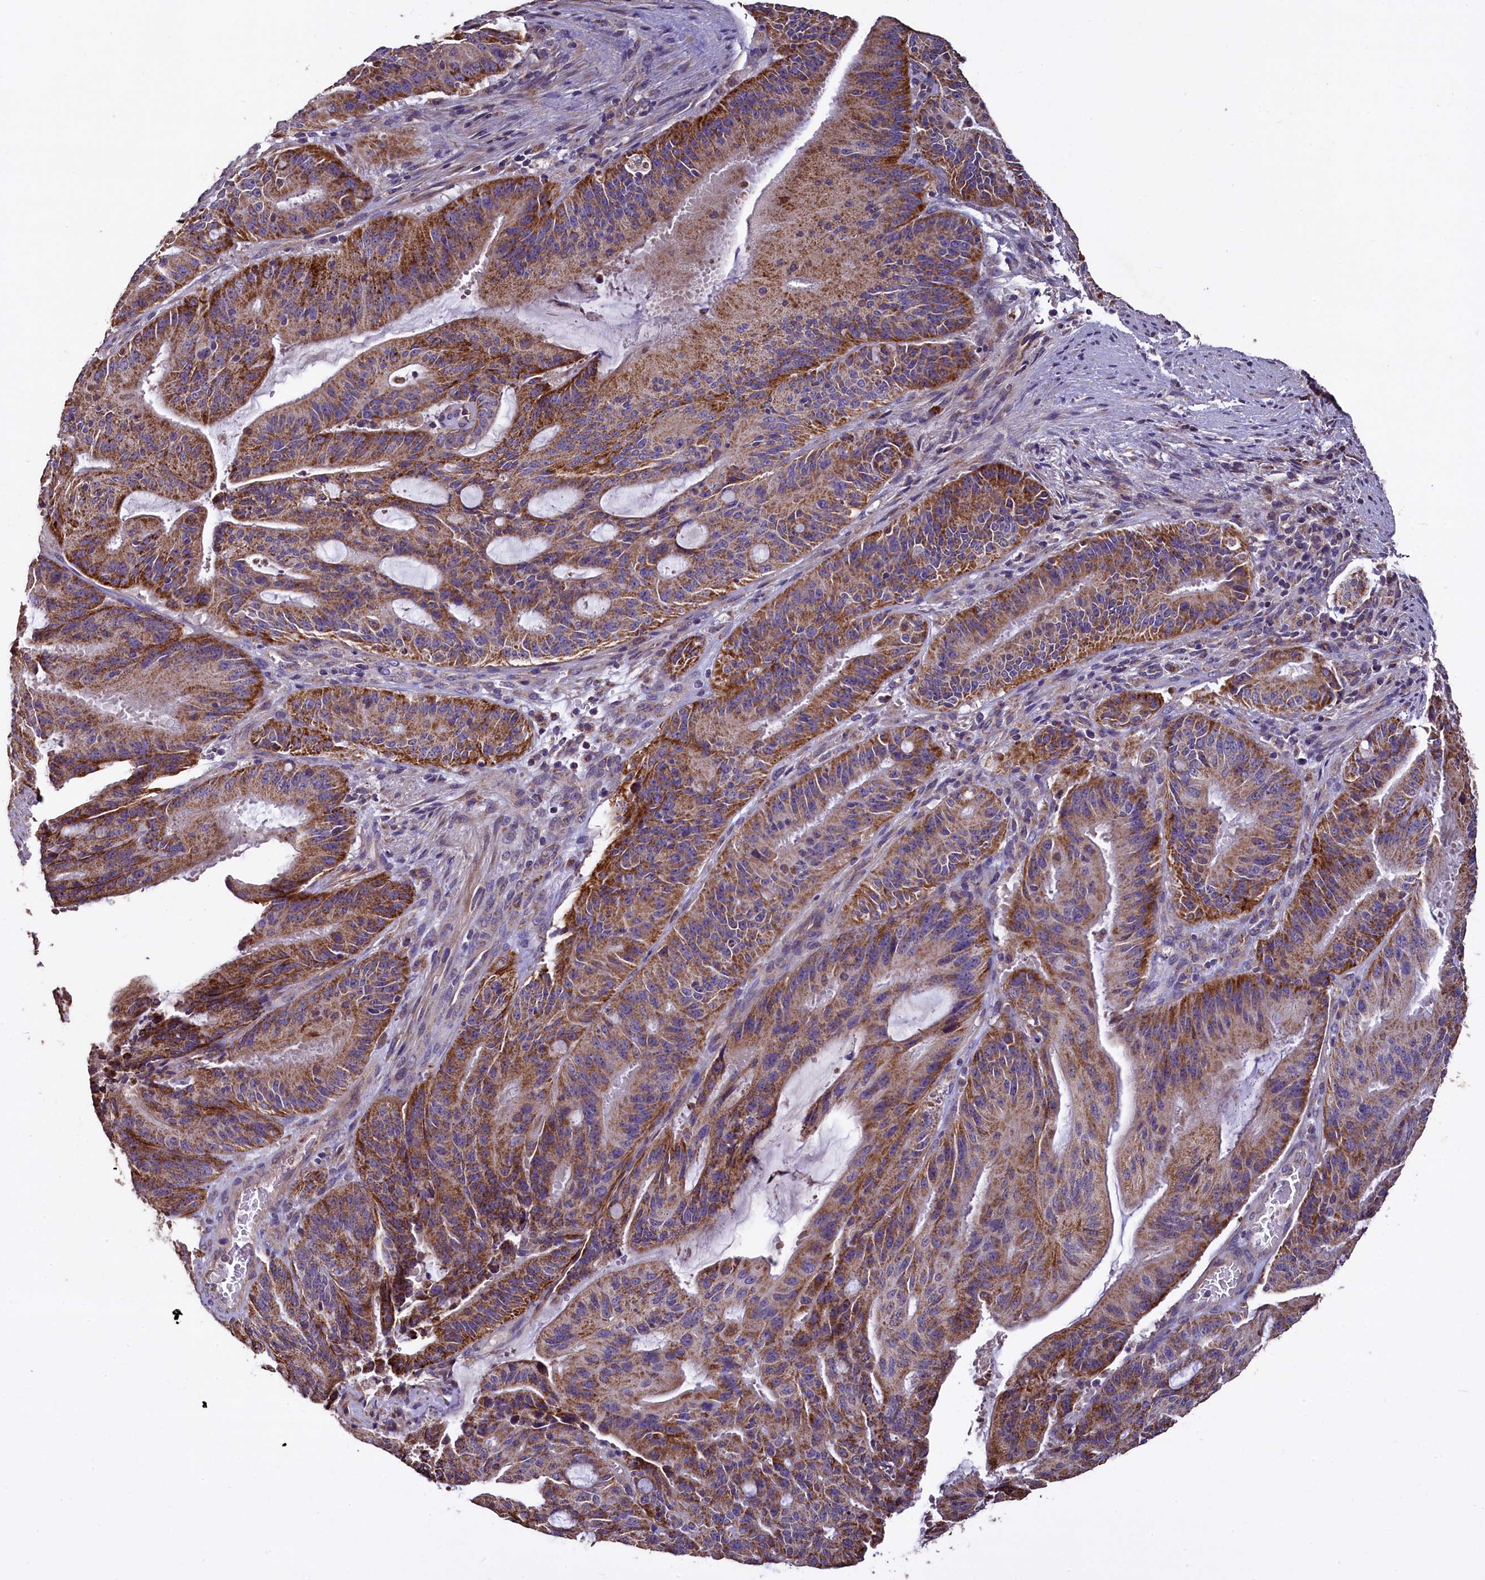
{"staining": {"intensity": "strong", "quantity": ">75%", "location": "cytoplasmic/membranous"}, "tissue": "liver cancer", "cell_type": "Tumor cells", "image_type": "cancer", "snomed": [{"axis": "morphology", "description": "Normal tissue, NOS"}, {"axis": "morphology", "description": "Cholangiocarcinoma"}, {"axis": "topography", "description": "Liver"}, {"axis": "topography", "description": "Peripheral nerve tissue"}], "caption": "Liver cholangiocarcinoma tissue exhibits strong cytoplasmic/membranous staining in approximately >75% of tumor cells", "gene": "COQ9", "patient": {"sex": "female", "age": 73}}